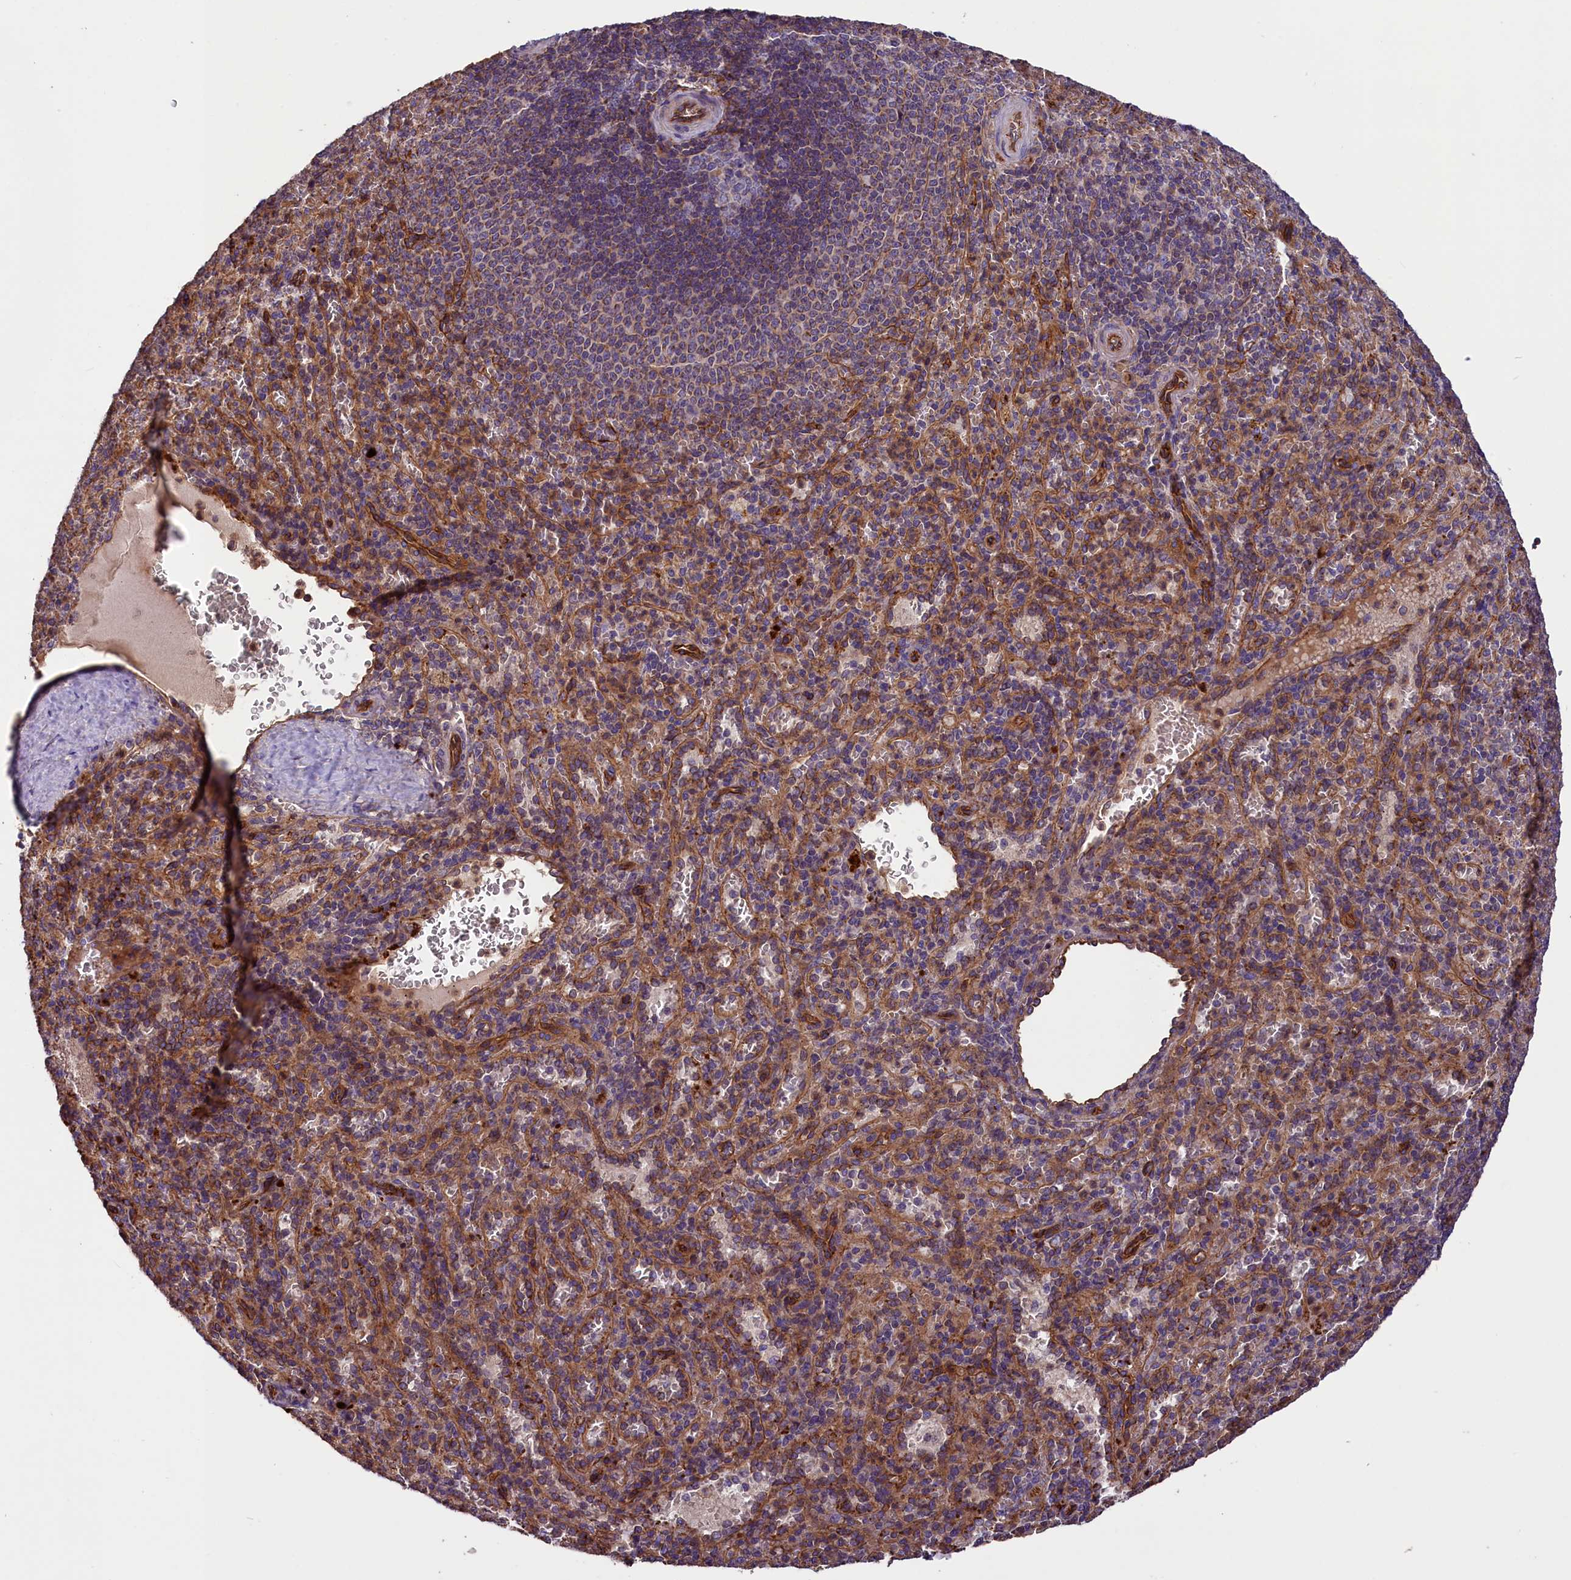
{"staining": {"intensity": "moderate", "quantity": "25%-75%", "location": "cytoplasmic/membranous"}, "tissue": "spleen", "cell_type": "Cells in red pulp", "image_type": "normal", "snomed": [{"axis": "morphology", "description": "Normal tissue, NOS"}, {"axis": "topography", "description": "Spleen"}], "caption": "The photomicrograph exhibits staining of benign spleen, revealing moderate cytoplasmic/membranous protein positivity (brown color) within cells in red pulp. (DAB (3,3'-diaminobenzidine) = brown stain, brightfield microscopy at high magnification).", "gene": "ERMARD", "patient": {"sex": "female", "age": 21}}